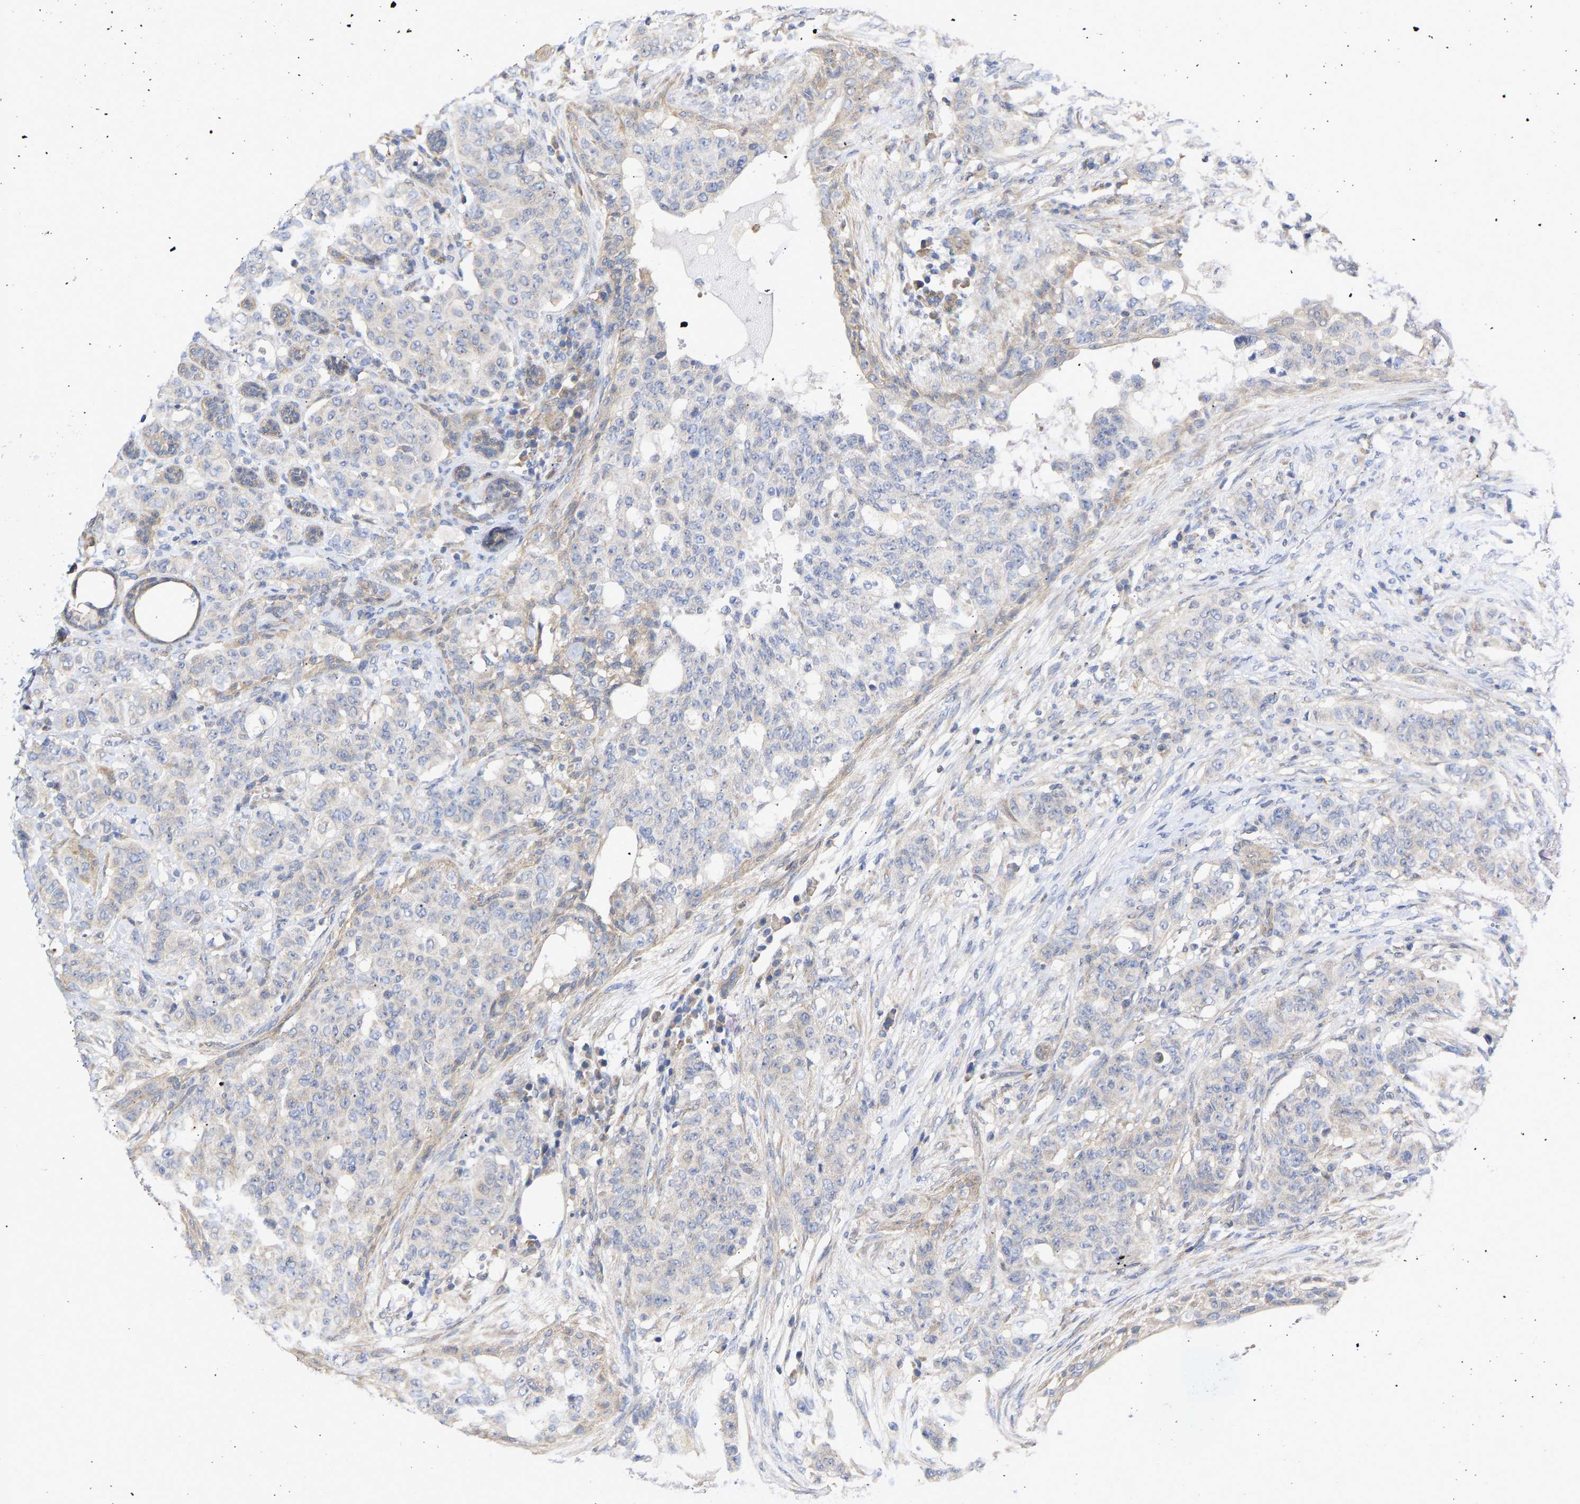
{"staining": {"intensity": "negative", "quantity": "none", "location": "none"}, "tissue": "breast cancer", "cell_type": "Tumor cells", "image_type": "cancer", "snomed": [{"axis": "morphology", "description": "Normal tissue, NOS"}, {"axis": "morphology", "description": "Duct carcinoma"}, {"axis": "topography", "description": "Breast"}], "caption": "Tumor cells show no significant protein positivity in breast cancer (infiltrating ductal carcinoma).", "gene": "MAP2K3", "patient": {"sex": "female", "age": 40}}